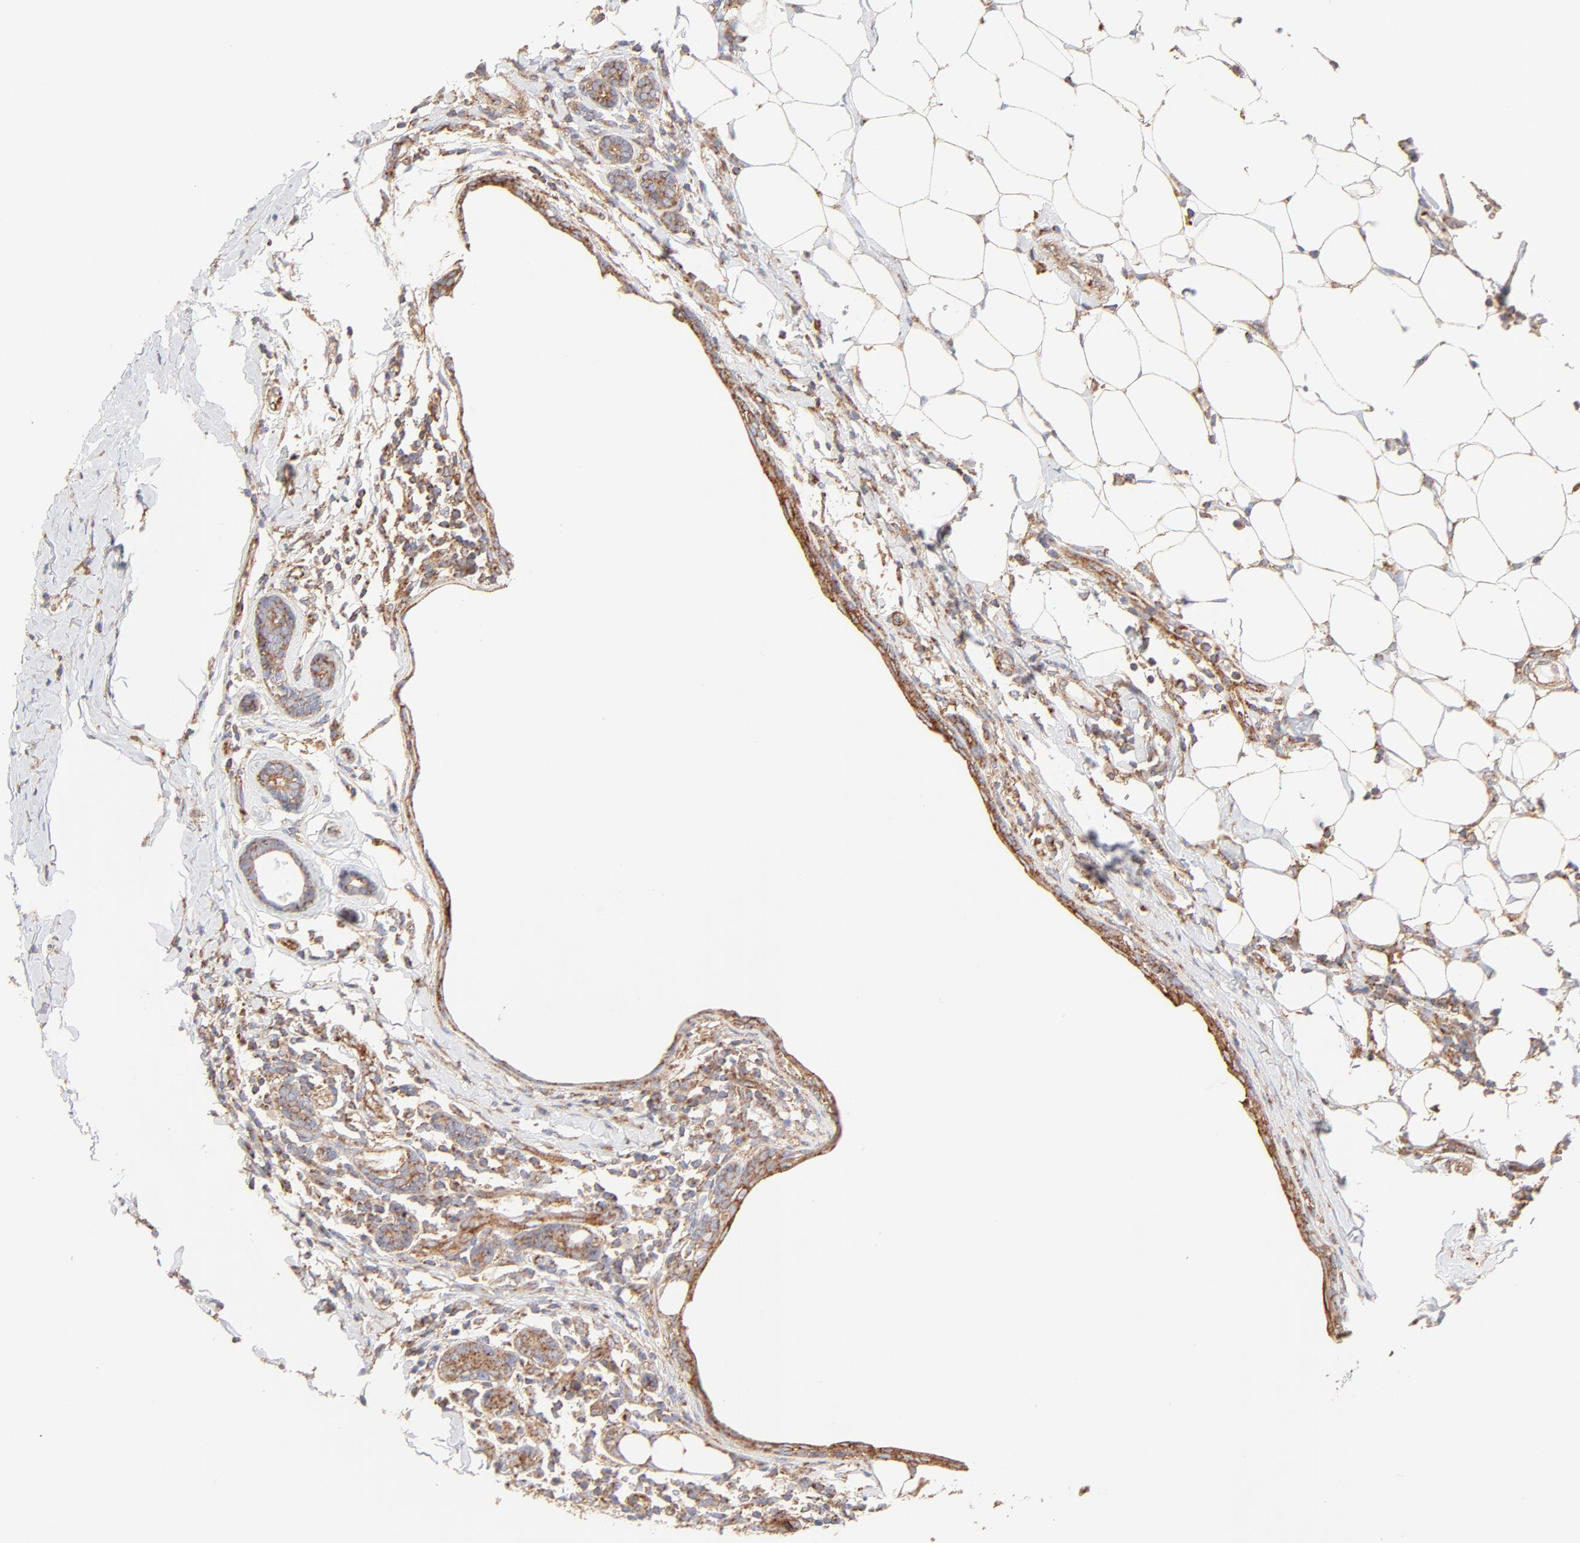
{"staining": {"intensity": "moderate", "quantity": ">75%", "location": "cytoplasmic/membranous"}, "tissue": "breast cancer", "cell_type": "Tumor cells", "image_type": "cancer", "snomed": [{"axis": "morphology", "description": "Duct carcinoma"}, {"axis": "topography", "description": "Breast"}], "caption": "Immunohistochemistry image of human invasive ductal carcinoma (breast) stained for a protein (brown), which displays medium levels of moderate cytoplasmic/membranous positivity in approximately >75% of tumor cells.", "gene": "CLTB", "patient": {"sex": "female", "age": 40}}